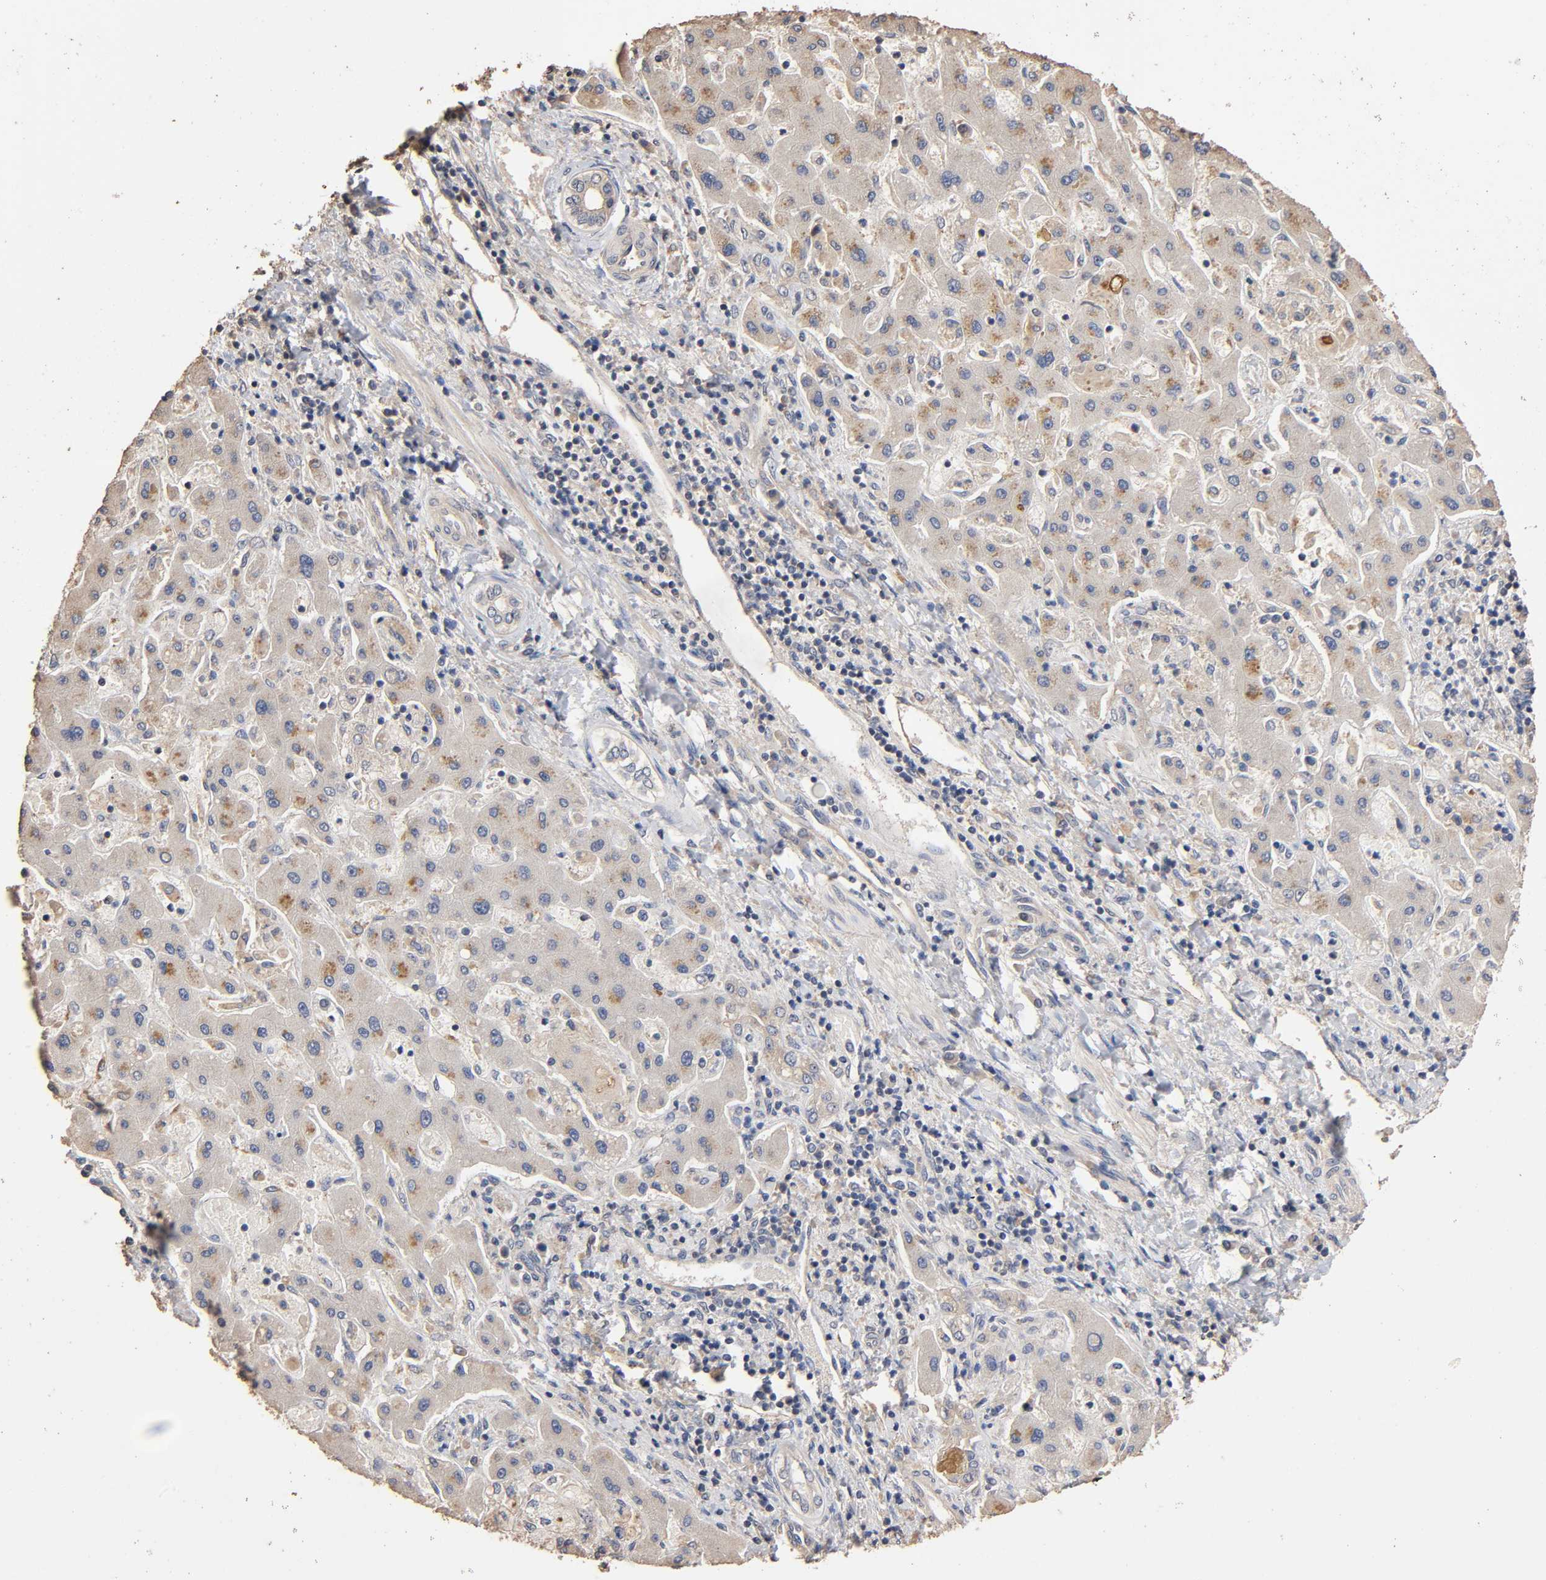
{"staining": {"intensity": "moderate", "quantity": "<25%", "location": "cytoplasmic/membranous"}, "tissue": "liver cancer", "cell_type": "Tumor cells", "image_type": "cancer", "snomed": [{"axis": "morphology", "description": "Cholangiocarcinoma"}, {"axis": "topography", "description": "Liver"}], "caption": "The immunohistochemical stain shows moderate cytoplasmic/membranous staining in tumor cells of liver cholangiocarcinoma tissue.", "gene": "ARHGEF7", "patient": {"sex": "male", "age": 50}}